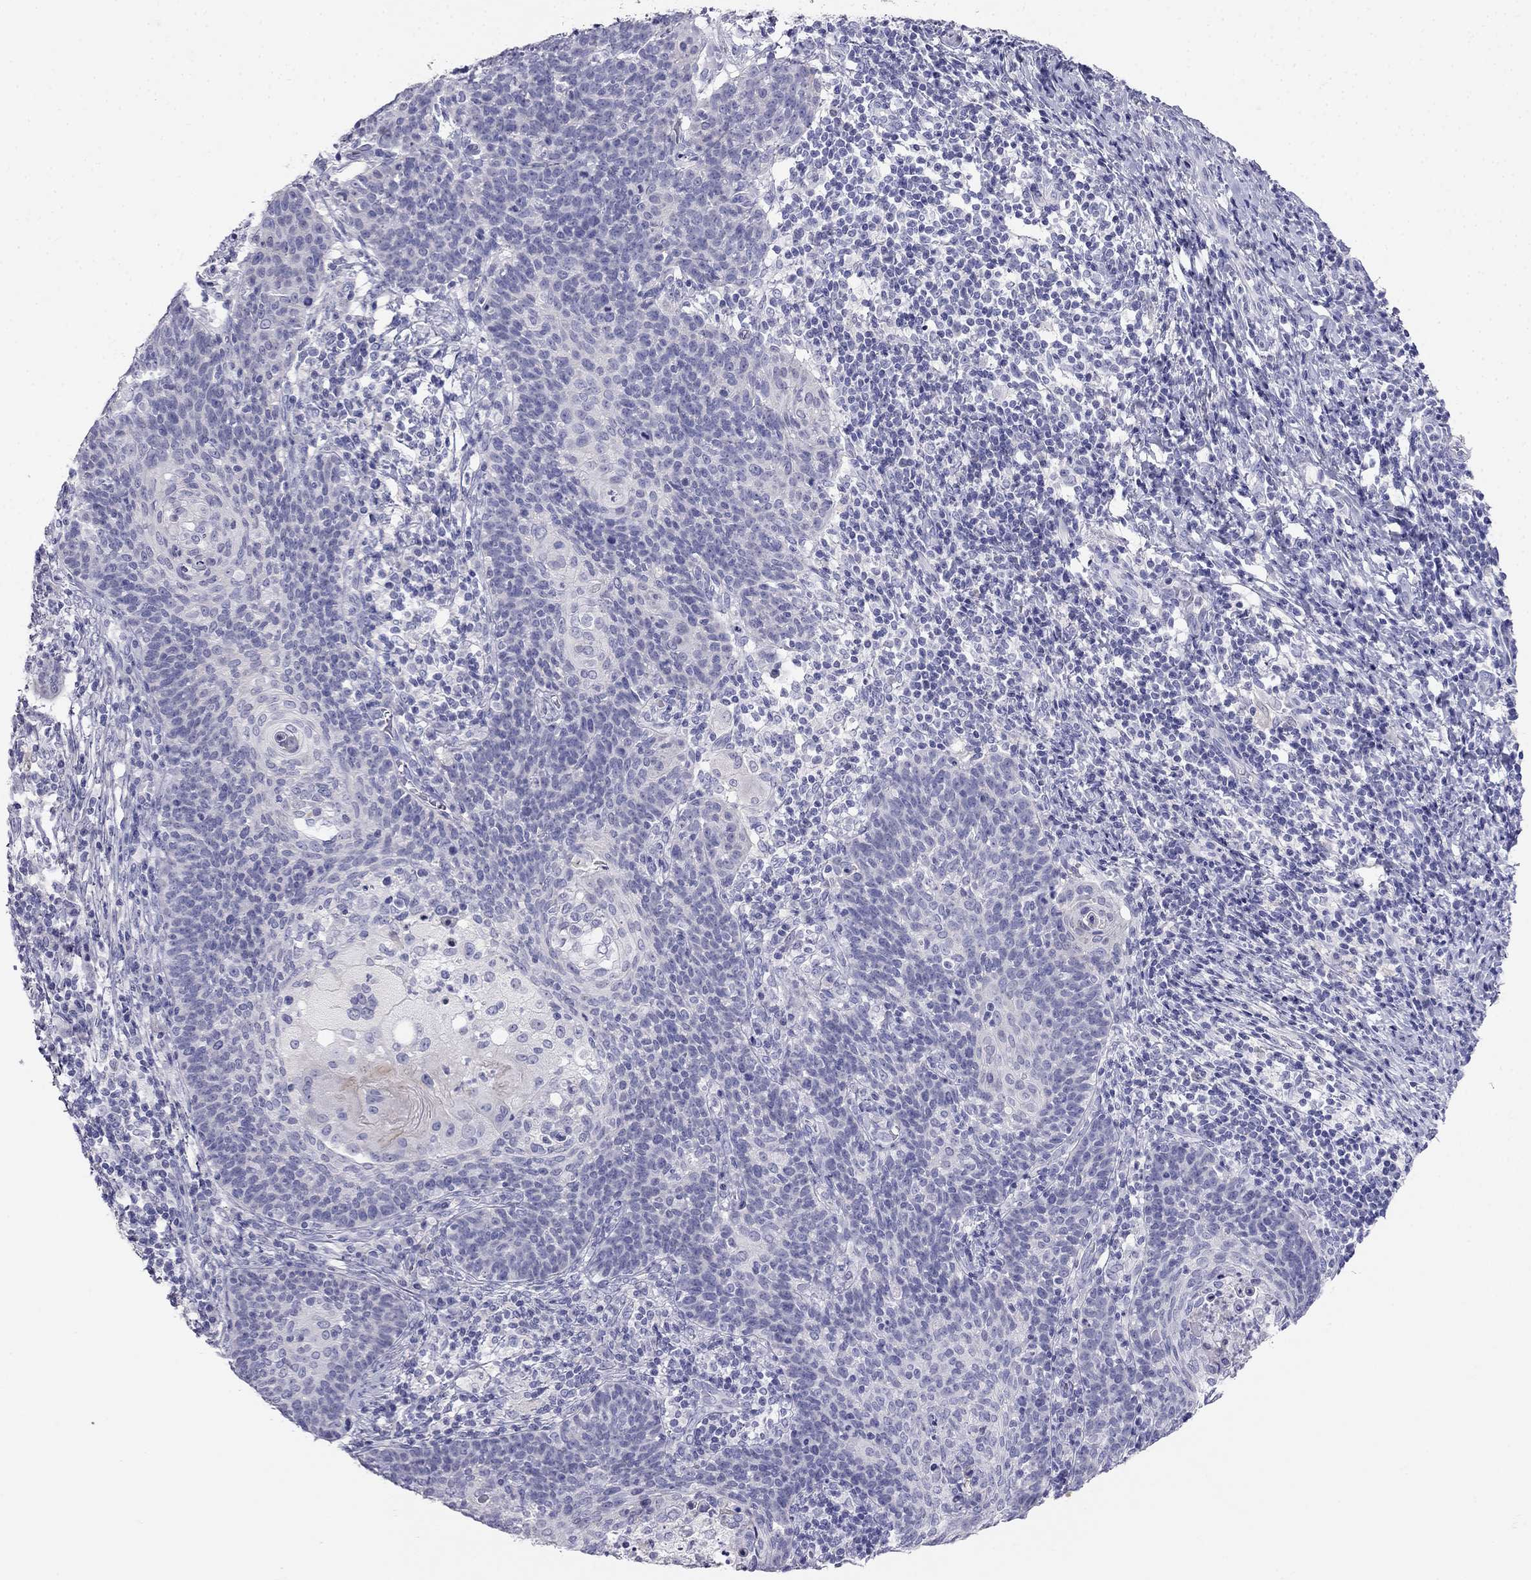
{"staining": {"intensity": "negative", "quantity": "none", "location": "none"}, "tissue": "cervical cancer", "cell_type": "Tumor cells", "image_type": "cancer", "snomed": [{"axis": "morphology", "description": "Squamous cell carcinoma, NOS"}, {"axis": "topography", "description": "Cervix"}], "caption": "The photomicrograph reveals no significant positivity in tumor cells of cervical cancer (squamous cell carcinoma). (DAB (3,3'-diaminobenzidine) IHC, high magnification).", "gene": "RFLNA", "patient": {"sex": "female", "age": 39}}